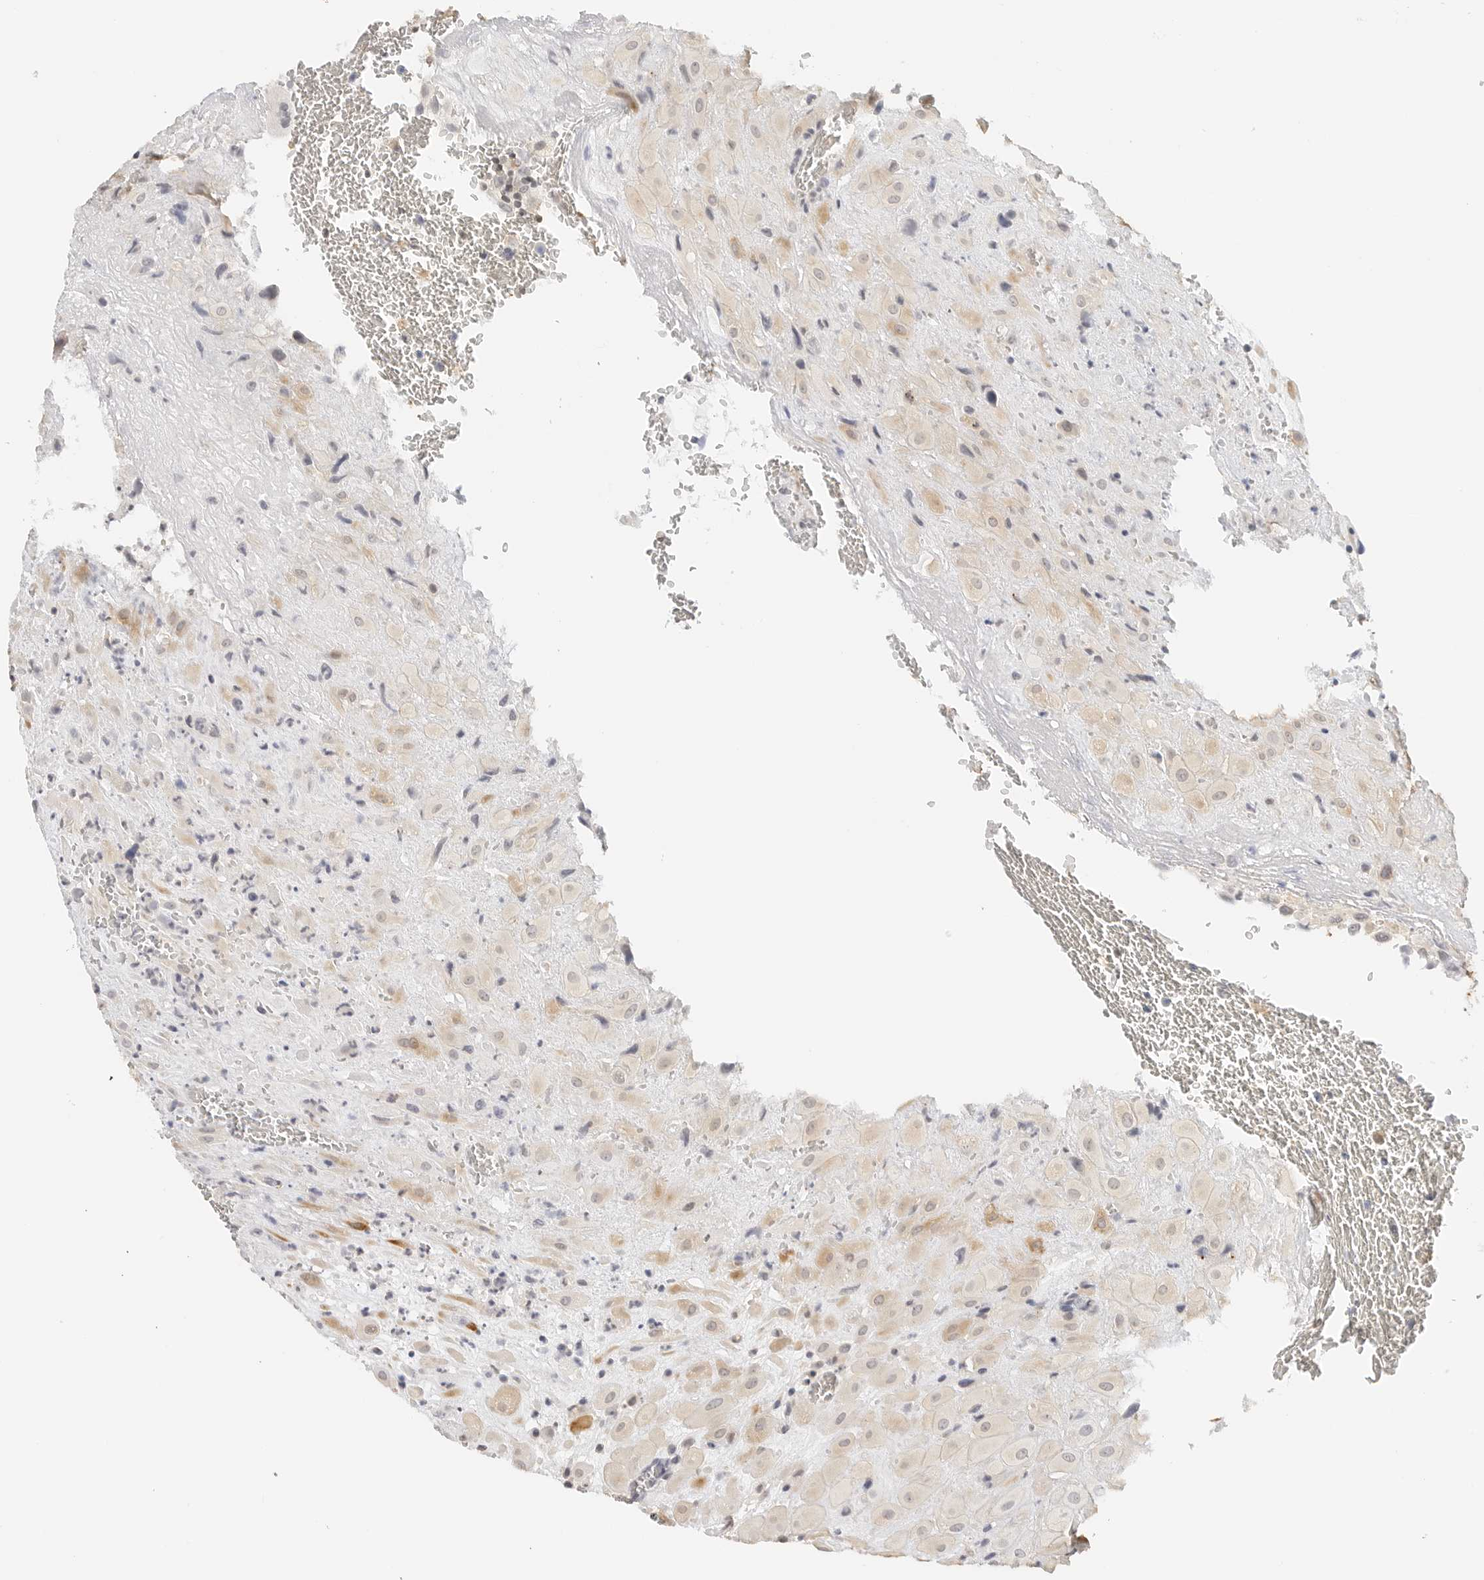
{"staining": {"intensity": "moderate", "quantity": "25%-75%", "location": "cytoplasmic/membranous"}, "tissue": "placenta", "cell_type": "Decidual cells", "image_type": "normal", "snomed": [{"axis": "morphology", "description": "Normal tissue, NOS"}, {"axis": "topography", "description": "Placenta"}], "caption": "Immunohistochemistry (IHC) (DAB (3,3'-diaminobenzidine)) staining of normal placenta shows moderate cytoplasmic/membranous protein staining in about 25%-75% of decidual cells. The staining was performed using DAB (3,3'-diaminobenzidine) to visualize the protein expression in brown, while the nuclei were stained in blue with hematoxylin (Magnification: 20x).", "gene": "PCDH19", "patient": {"sex": "female", "age": 35}}